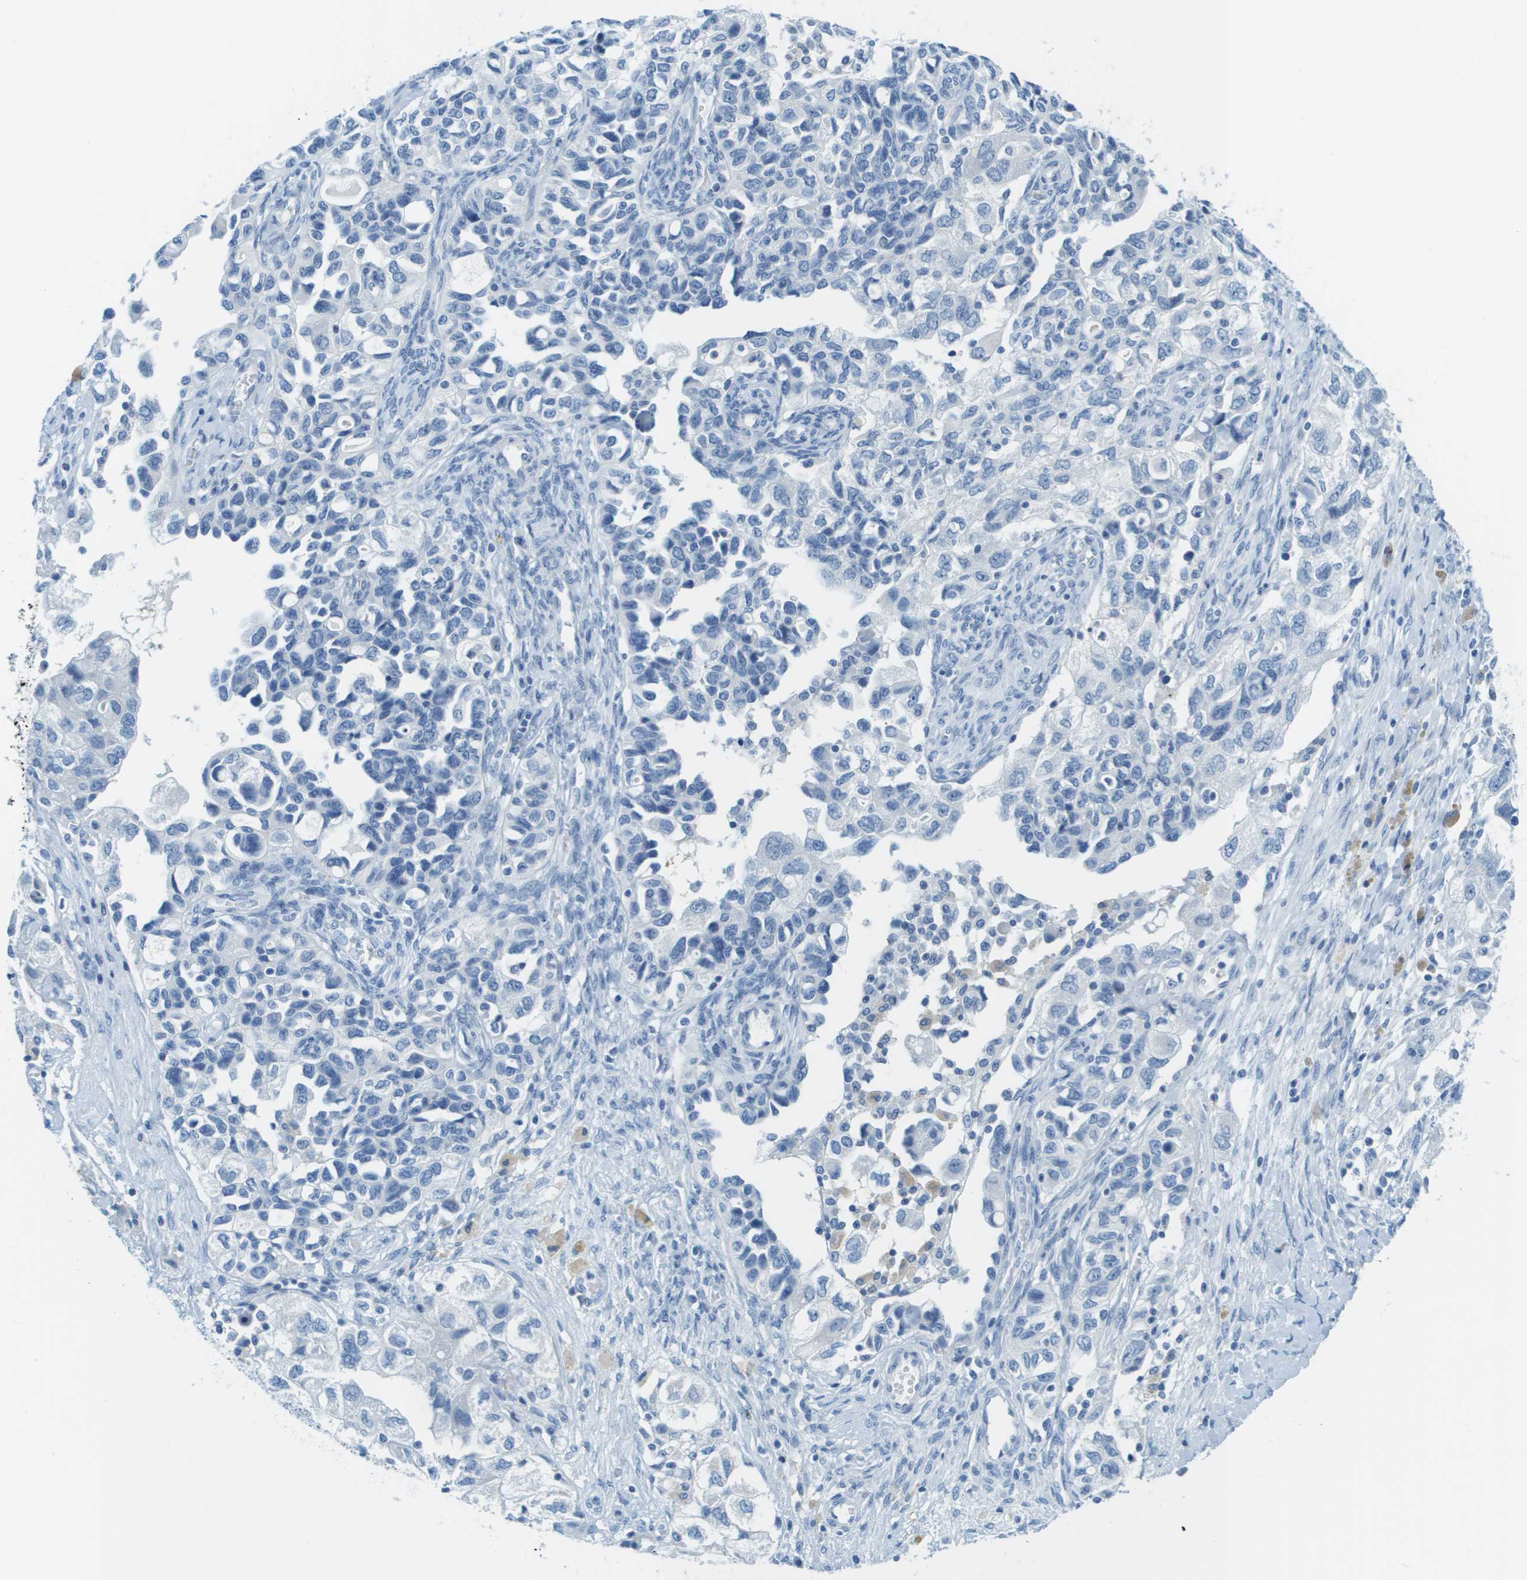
{"staining": {"intensity": "negative", "quantity": "none", "location": "none"}, "tissue": "ovarian cancer", "cell_type": "Tumor cells", "image_type": "cancer", "snomed": [{"axis": "morphology", "description": "Carcinoma, NOS"}, {"axis": "morphology", "description": "Cystadenocarcinoma, serous, NOS"}, {"axis": "topography", "description": "Ovary"}], "caption": "Image shows no significant protein staining in tumor cells of ovarian serous cystadenocarcinoma.", "gene": "CDHR2", "patient": {"sex": "female", "age": 69}}